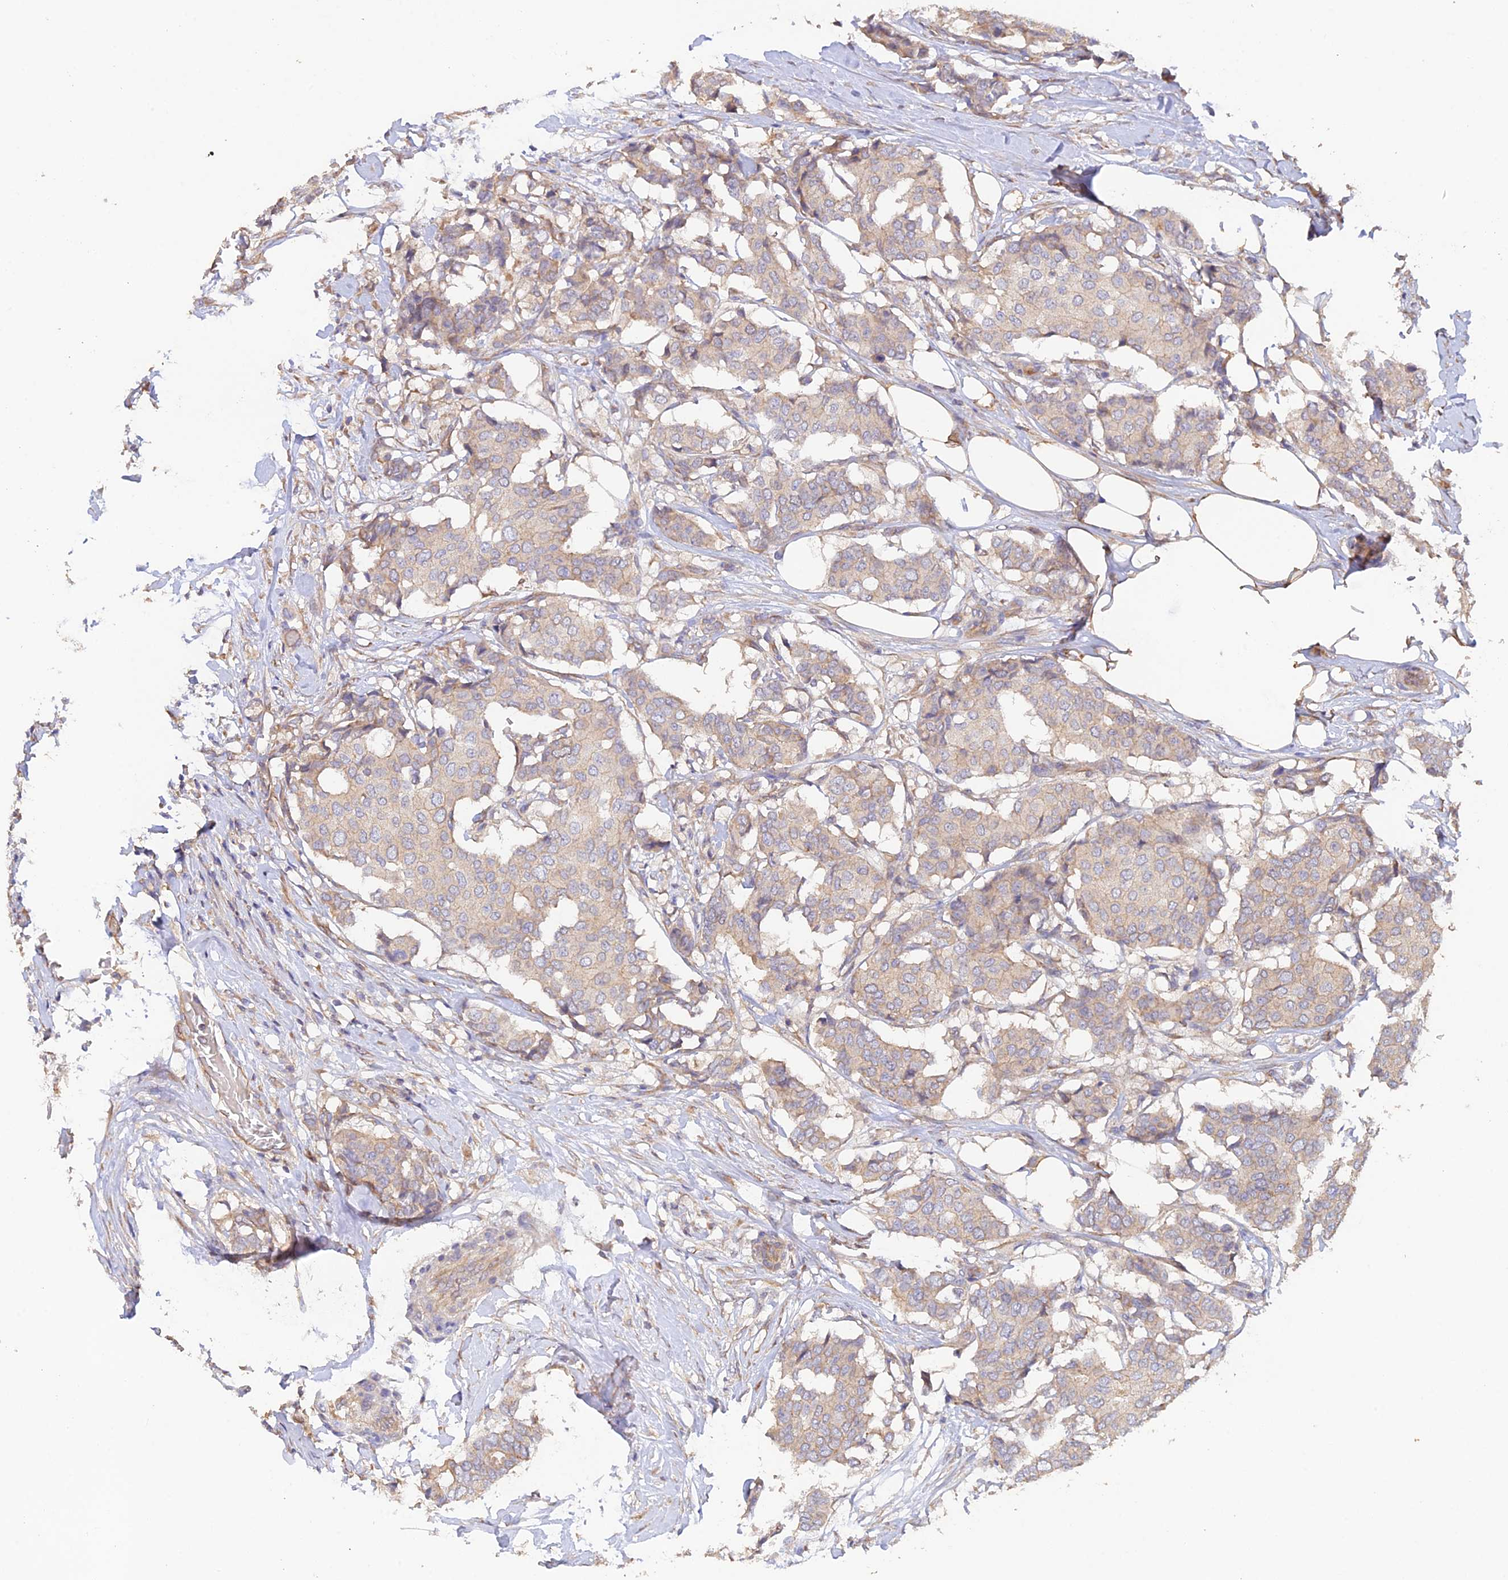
{"staining": {"intensity": "weak", "quantity": "25%-75%", "location": "cytoplasmic/membranous"}, "tissue": "breast cancer", "cell_type": "Tumor cells", "image_type": "cancer", "snomed": [{"axis": "morphology", "description": "Duct carcinoma"}, {"axis": "topography", "description": "Breast"}], "caption": "This is a photomicrograph of immunohistochemistry (IHC) staining of breast infiltrating ductal carcinoma, which shows weak staining in the cytoplasmic/membranous of tumor cells.", "gene": "MYO9A", "patient": {"sex": "female", "age": 75}}